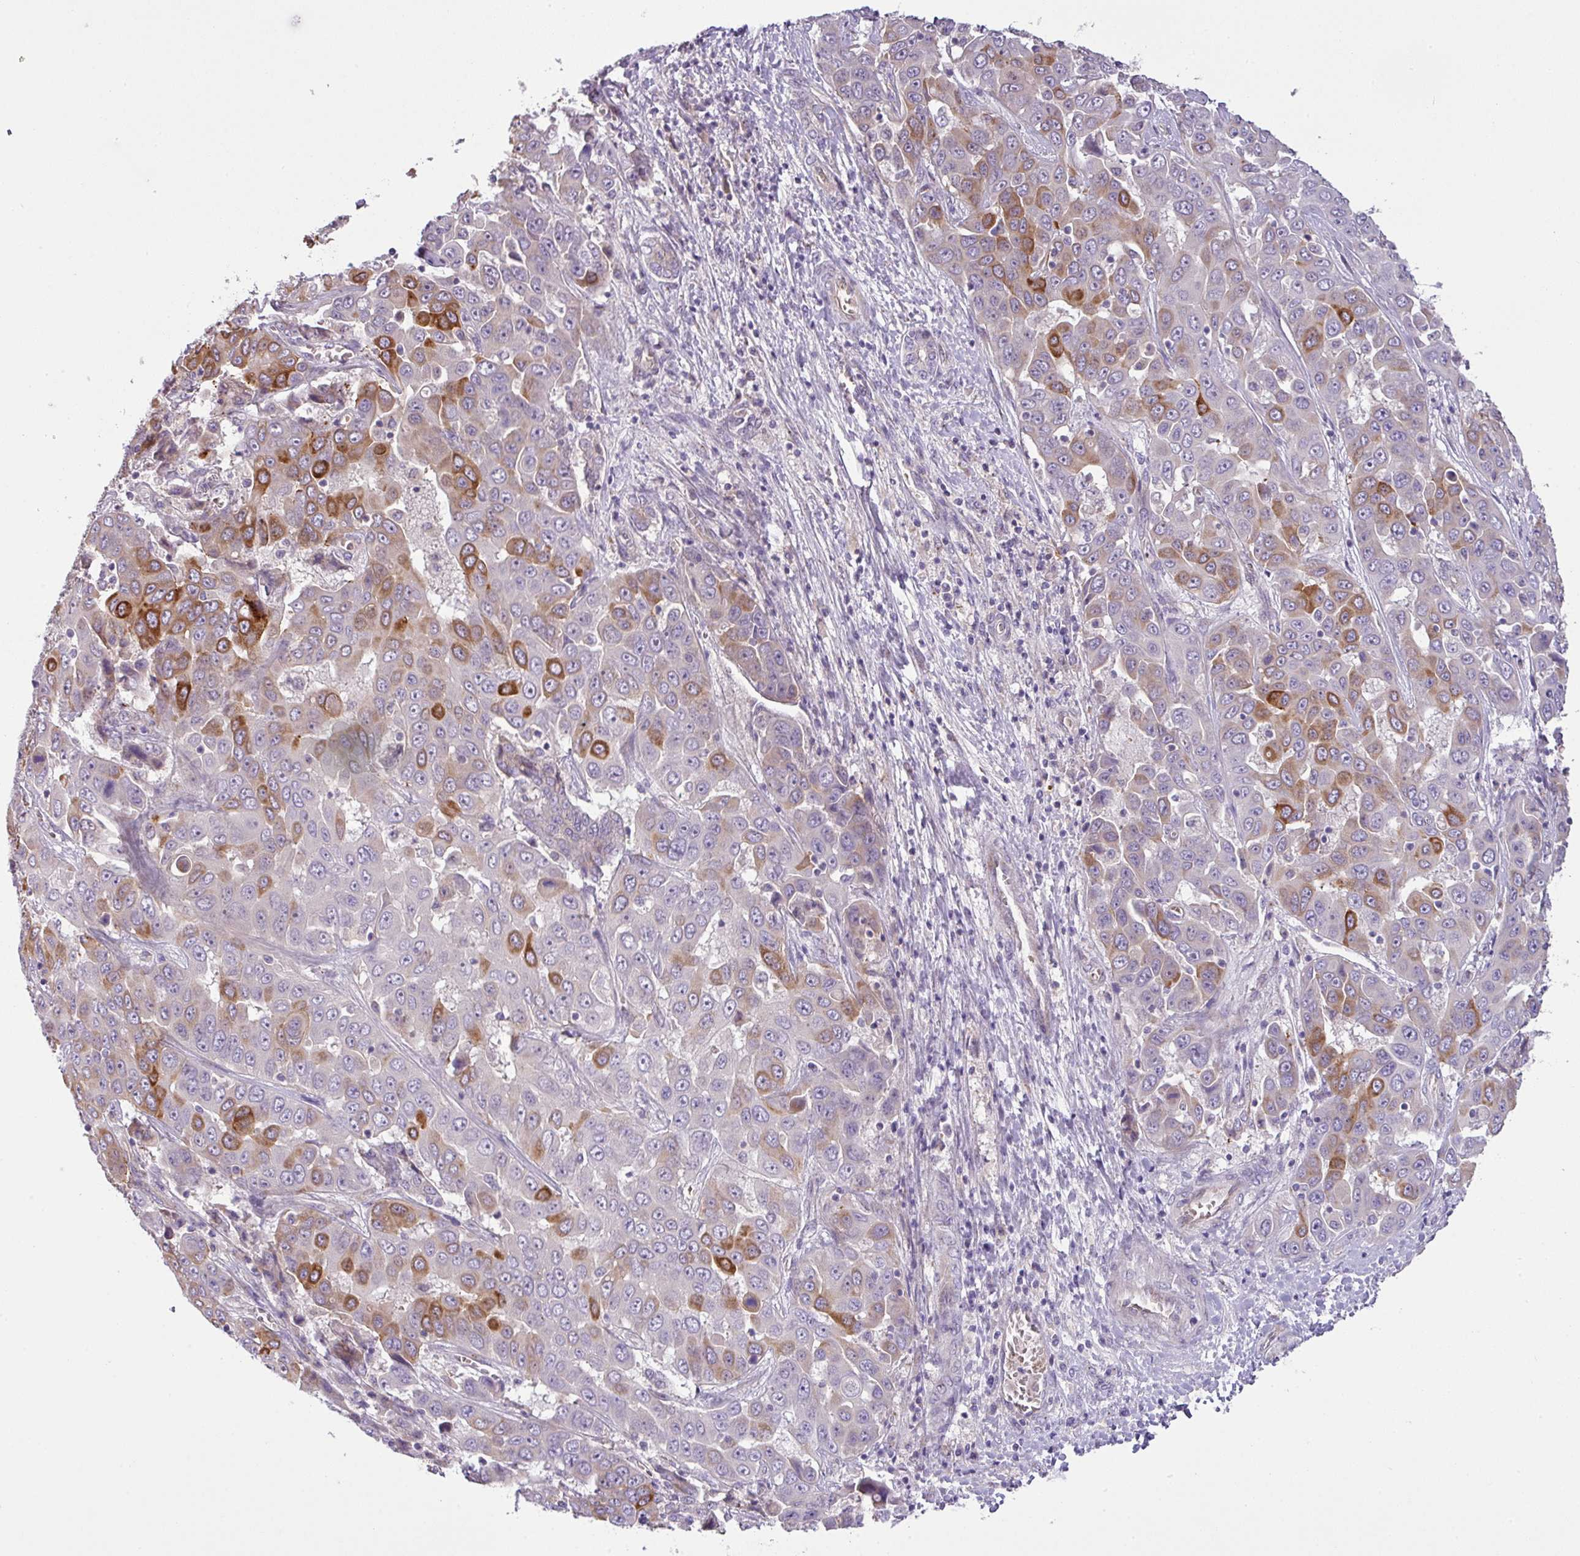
{"staining": {"intensity": "moderate", "quantity": "25%-75%", "location": "cytoplasmic/membranous"}, "tissue": "liver cancer", "cell_type": "Tumor cells", "image_type": "cancer", "snomed": [{"axis": "morphology", "description": "Cholangiocarcinoma"}, {"axis": "topography", "description": "Liver"}], "caption": "Cholangiocarcinoma (liver) stained for a protein shows moderate cytoplasmic/membranous positivity in tumor cells.", "gene": "PIK3R5", "patient": {"sex": "female", "age": 52}}